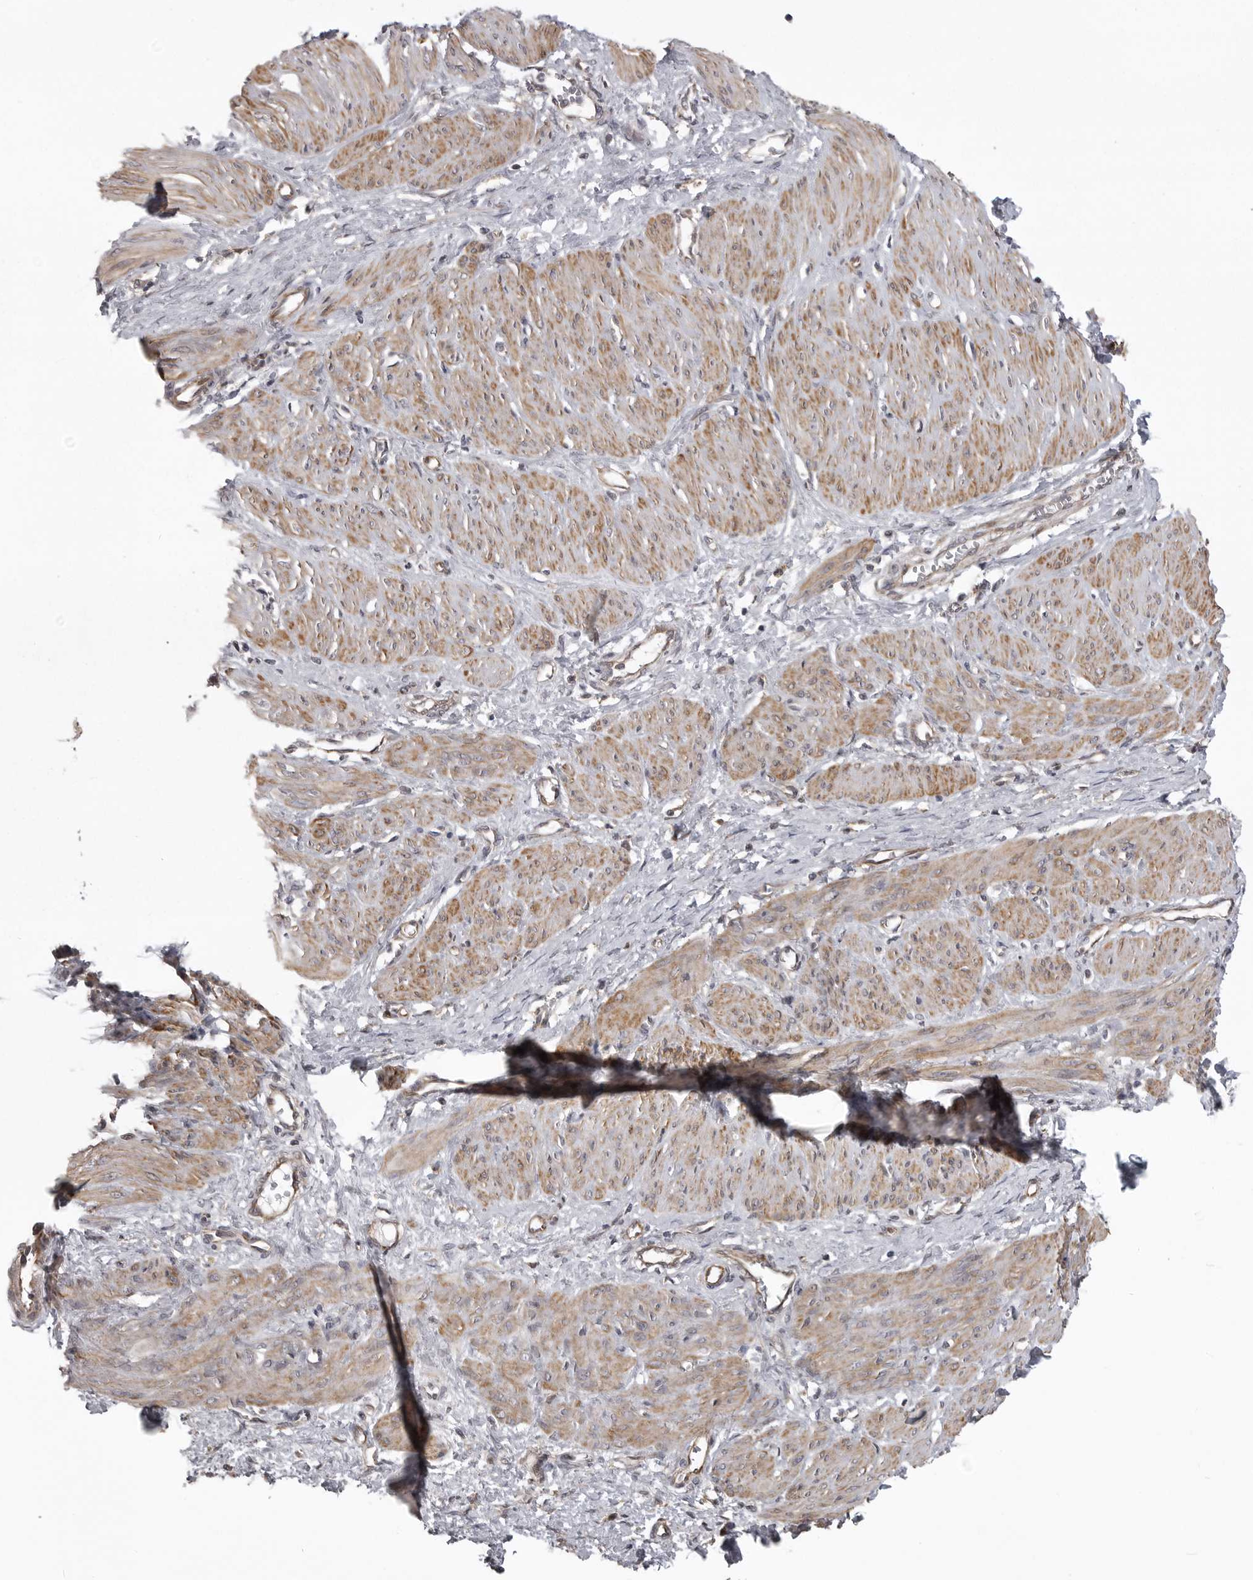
{"staining": {"intensity": "moderate", "quantity": ">75%", "location": "cytoplasmic/membranous"}, "tissue": "smooth muscle", "cell_type": "Smooth muscle cells", "image_type": "normal", "snomed": [{"axis": "morphology", "description": "Normal tissue, NOS"}, {"axis": "topography", "description": "Endometrium"}], "caption": "Benign smooth muscle demonstrates moderate cytoplasmic/membranous staining in approximately >75% of smooth muscle cells, visualized by immunohistochemistry.", "gene": "ZNRF1", "patient": {"sex": "female", "age": 33}}